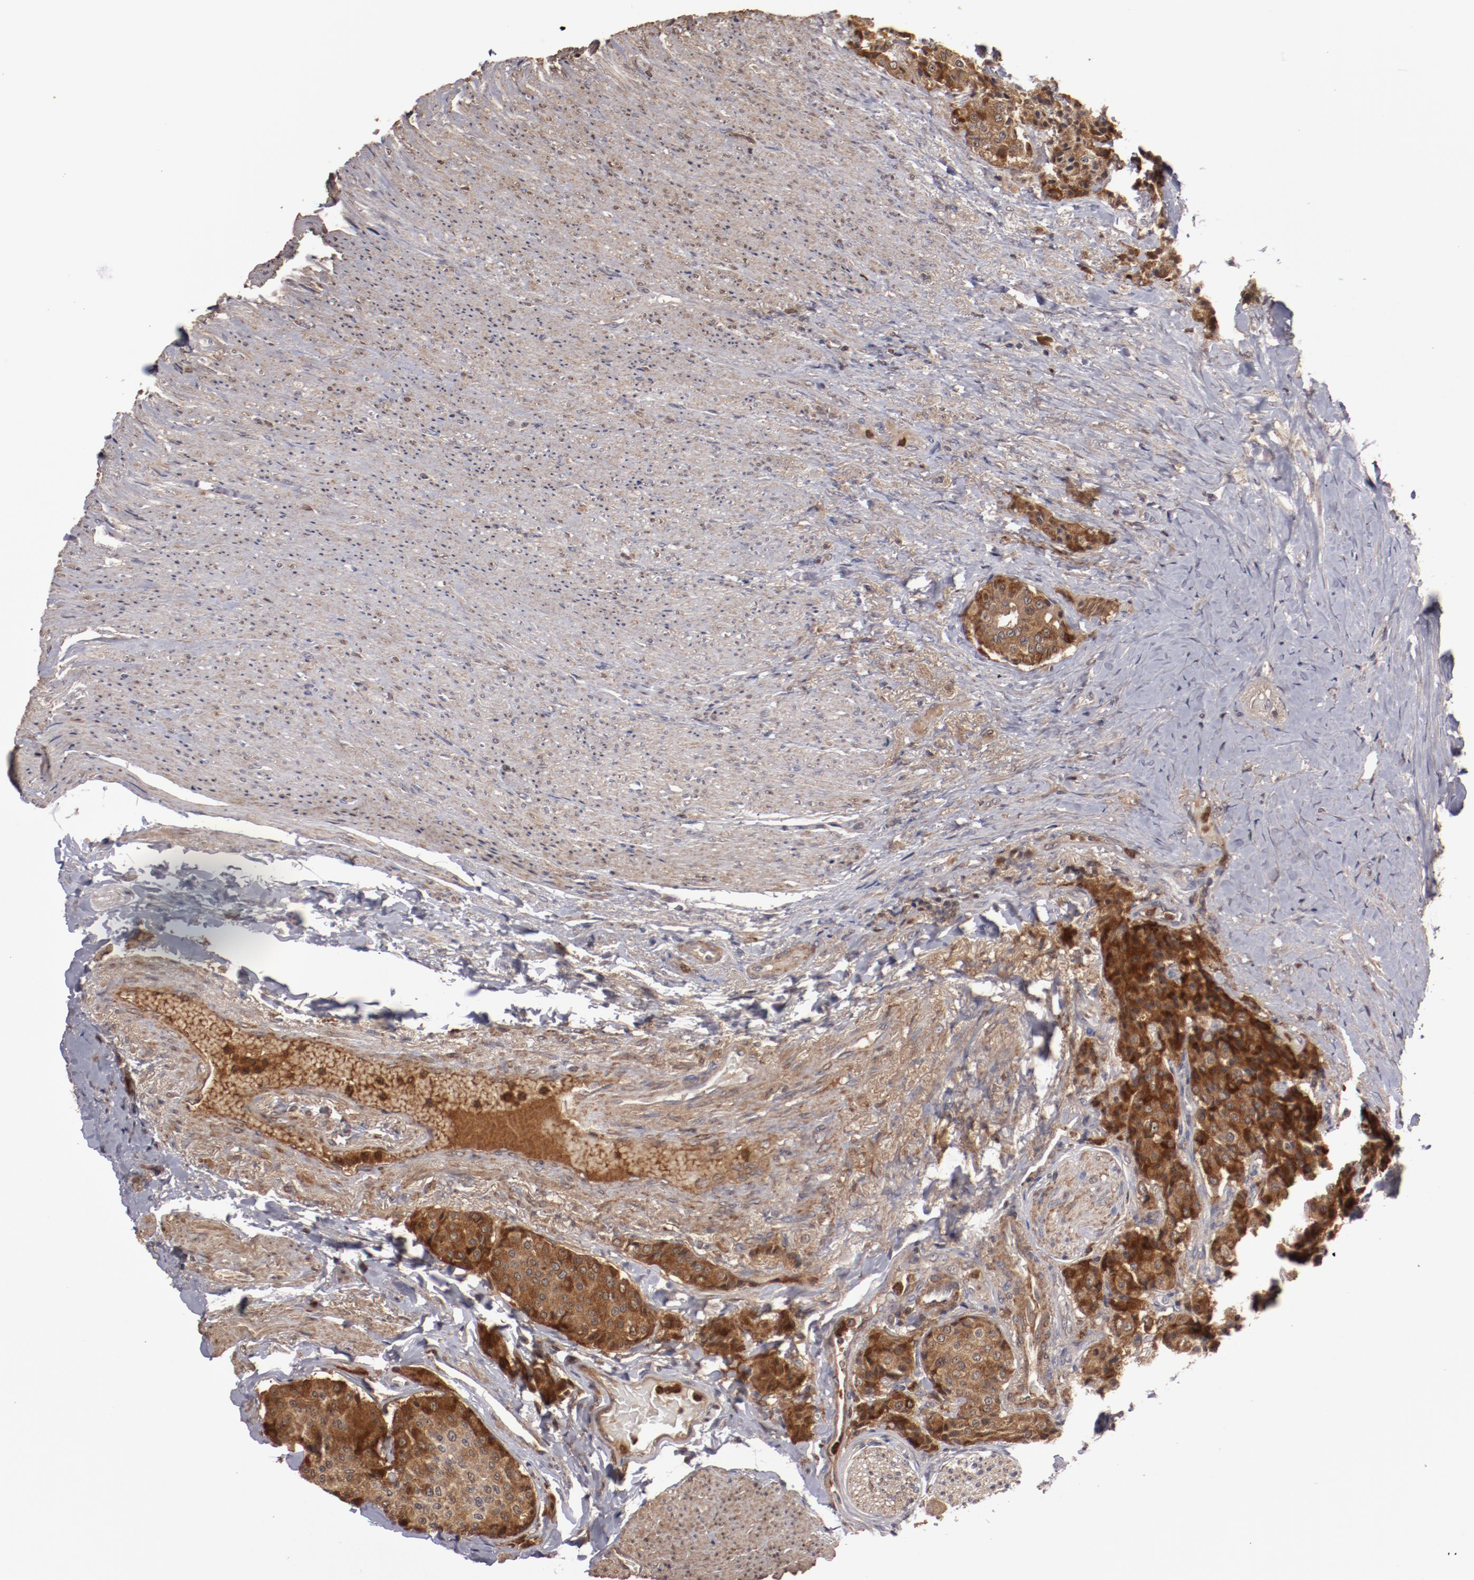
{"staining": {"intensity": "moderate", "quantity": ">75%", "location": "cytoplasmic/membranous"}, "tissue": "carcinoid", "cell_type": "Tumor cells", "image_type": "cancer", "snomed": [{"axis": "morphology", "description": "Carcinoid, malignant, NOS"}, {"axis": "topography", "description": "Colon"}], "caption": "A photomicrograph of carcinoid stained for a protein exhibits moderate cytoplasmic/membranous brown staining in tumor cells.", "gene": "SERPINA7", "patient": {"sex": "female", "age": 61}}